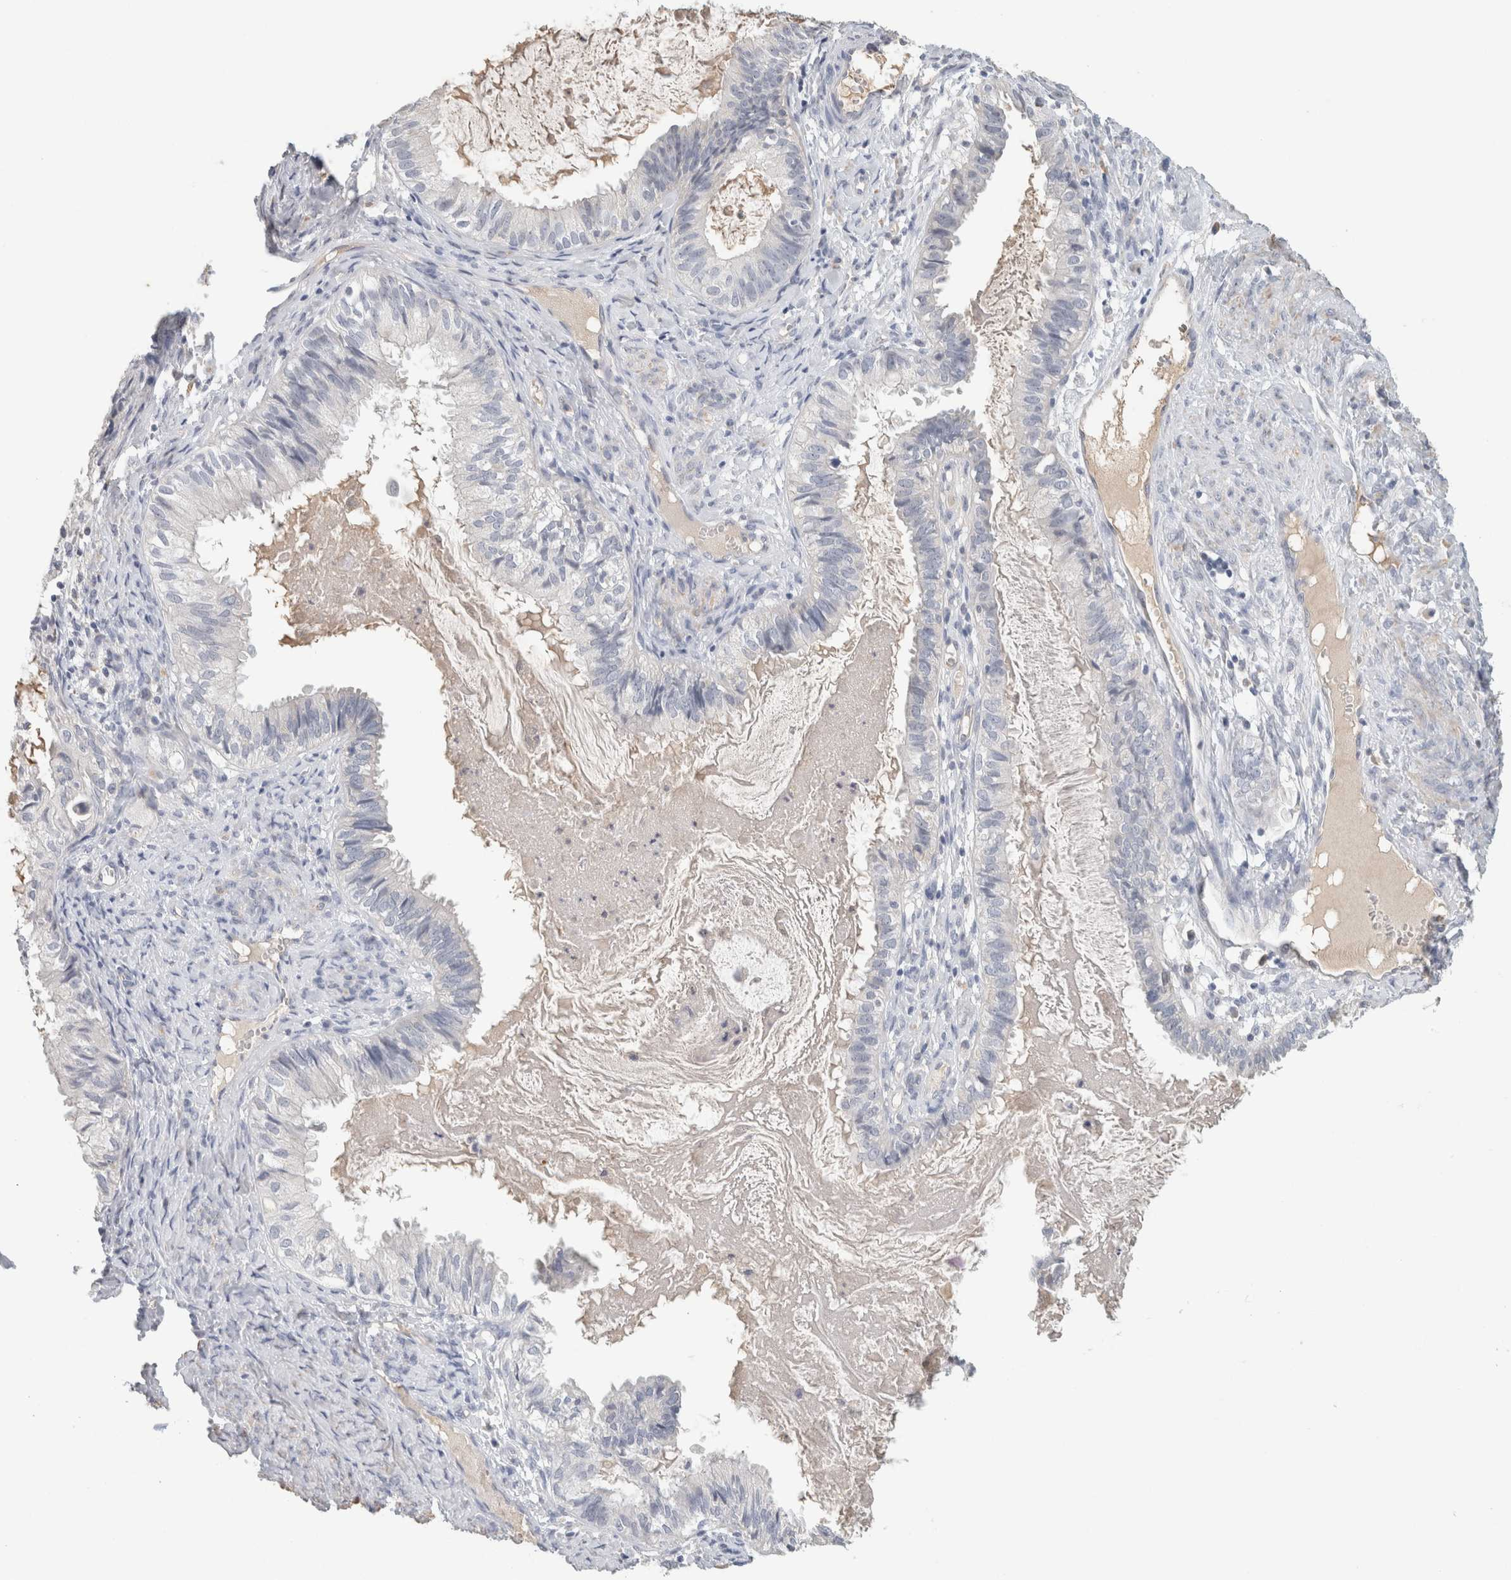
{"staining": {"intensity": "negative", "quantity": "none", "location": "none"}, "tissue": "cervical cancer", "cell_type": "Tumor cells", "image_type": "cancer", "snomed": [{"axis": "morphology", "description": "Normal tissue, NOS"}, {"axis": "morphology", "description": "Adenocarcinoma, NOS"}, {"axis": "topography", "description": "Cervix"}, {"axis": "topography", "description": "Endometrium"}], "caption": "Immunohistochemical staining of adenocarcinoma (cervical) displays no significant positivity in tumor cells. The staining was performed using DAB to visualize the protein expression in brown, while the nuclei were stained in blue with hematoxylin (Magnification: 20x).", "gene": "CD36", "patient": {"sex": "female", "age": 86}}